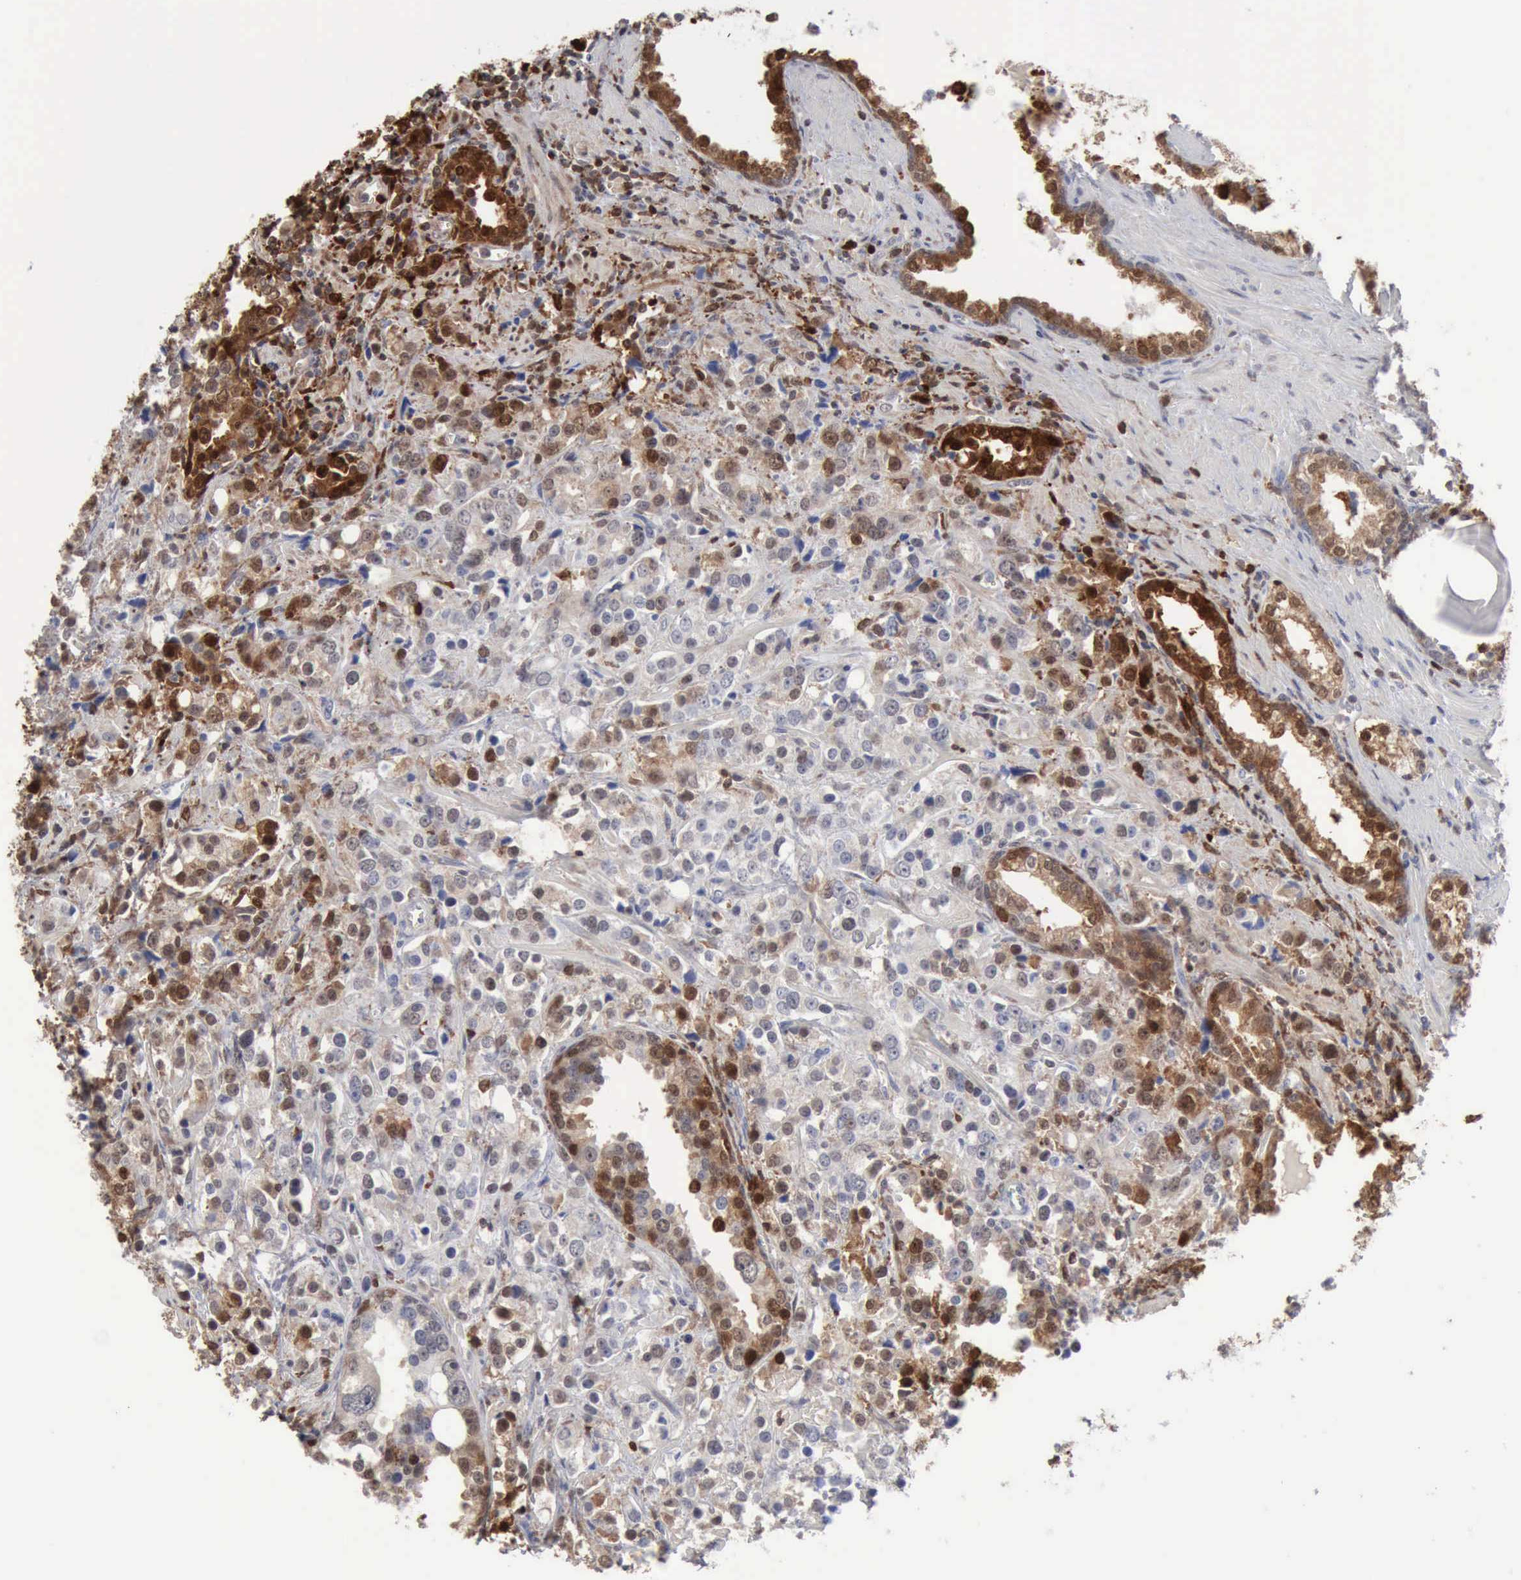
{"staining": {"intensity": "weak", "quantity": "<25%", "location": "nuclear"}, "tissue": "prostate cancer", "cell_type": "Tumor cells", "image_type": "cancer", "snomed": [{"axis": "morphology", "description": "Adenocarcinoma, High grade"}, {"axis": "topography", "description": "Prostate"}], "caption": "Tumor cells show no significant protein positivity in high-grade adenocarcinoma (prostate).", "gene": "STAT1", "patient": {"sex": "male", "age": 71}}